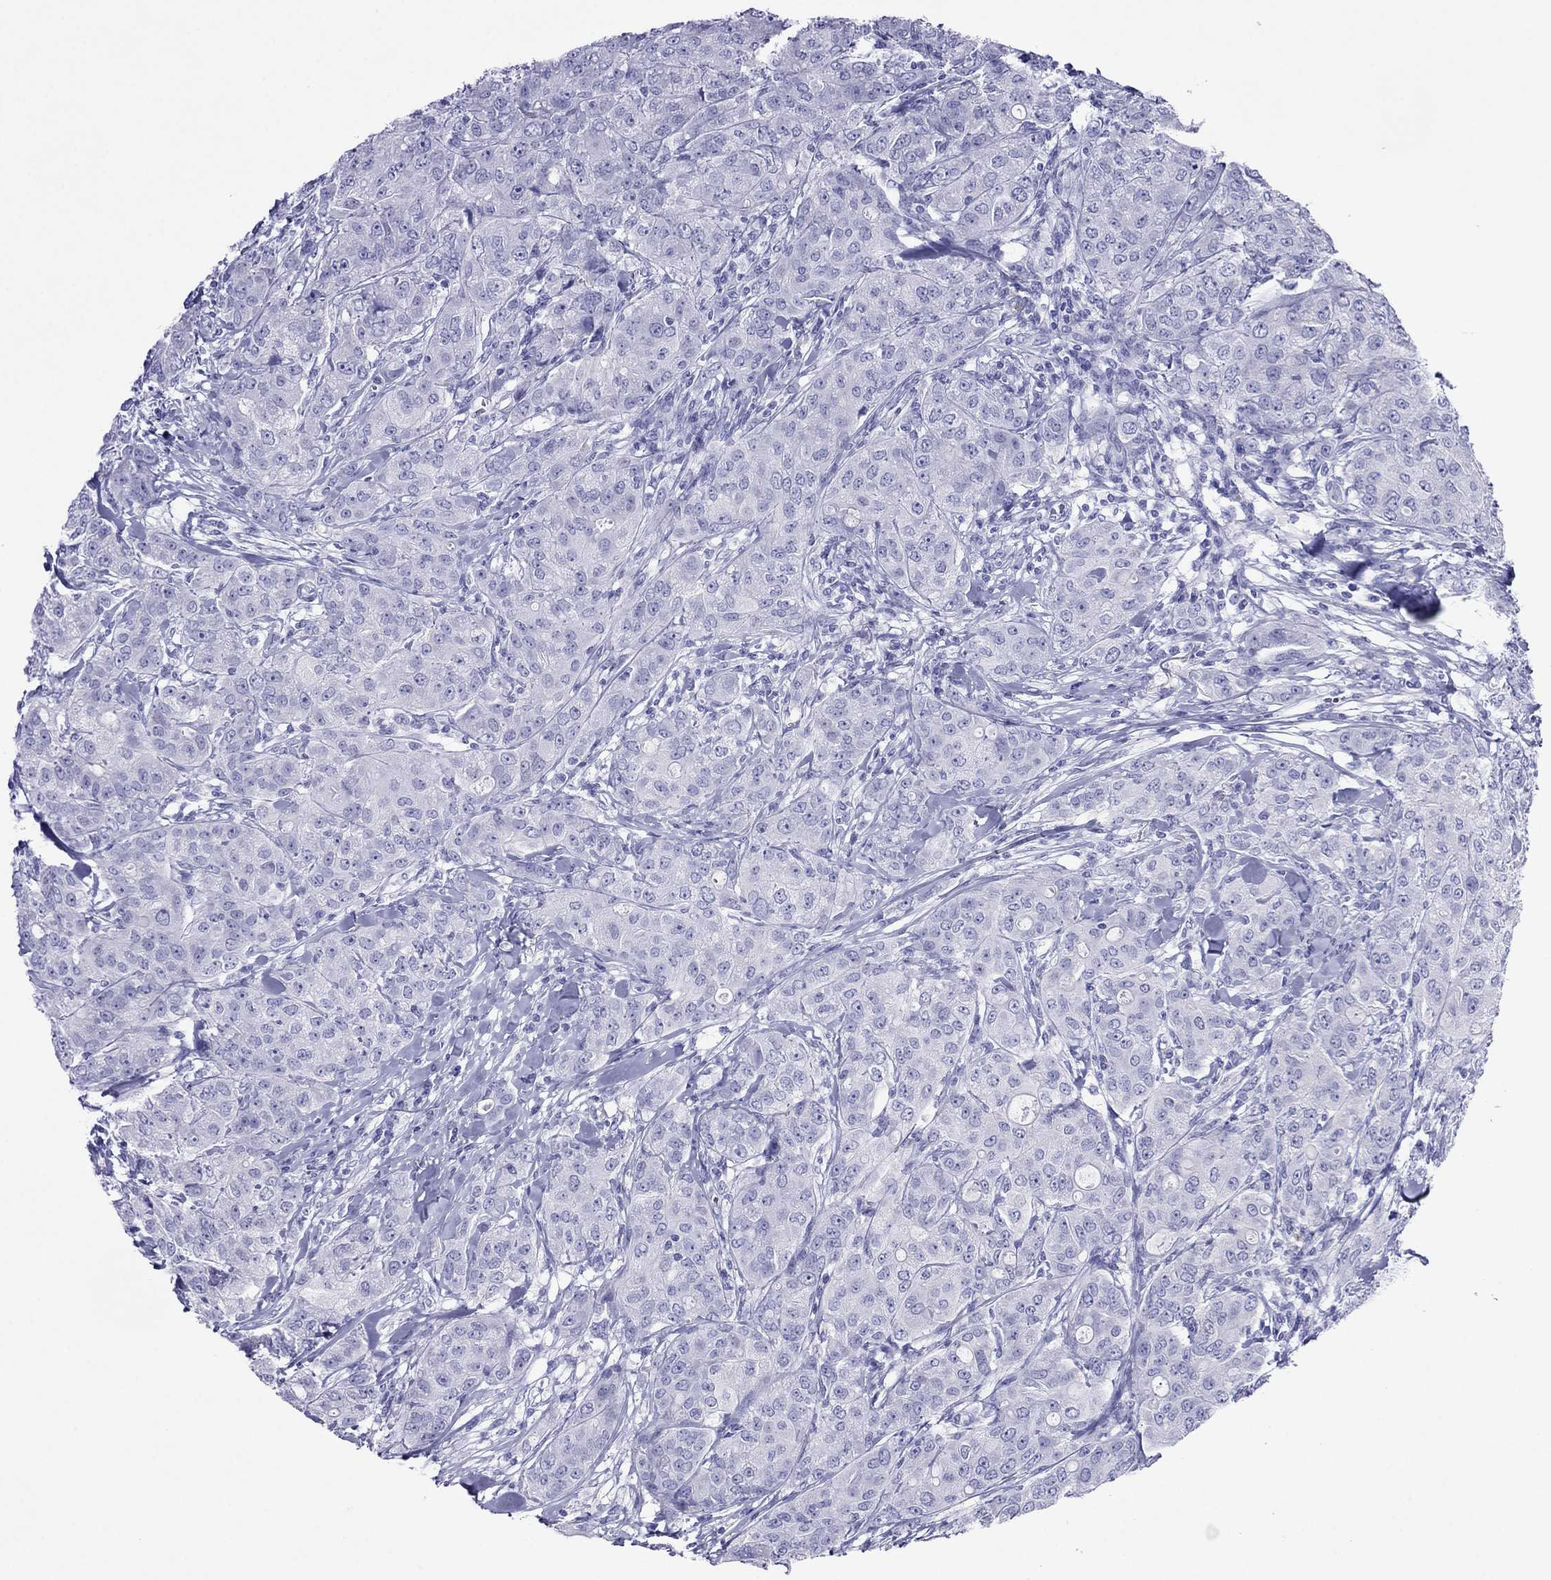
{"staining": {"intensity": "negative", "quantity": "none", "location": "none"}, "tissue": "breast cancer", "cell_type": "Tumor cells", "image_type": "cancer", "snomed": [{"axis": "morphology", "description": "Duct carcinoma"}, {"axis": "topography", "description": "Breast"}], "caption": "Protein analysis of breast cancer demonstrates no significant expression in tumor cells.", "gene": "PCDHA6", "patient": {"sex": "female", "age": 43}}